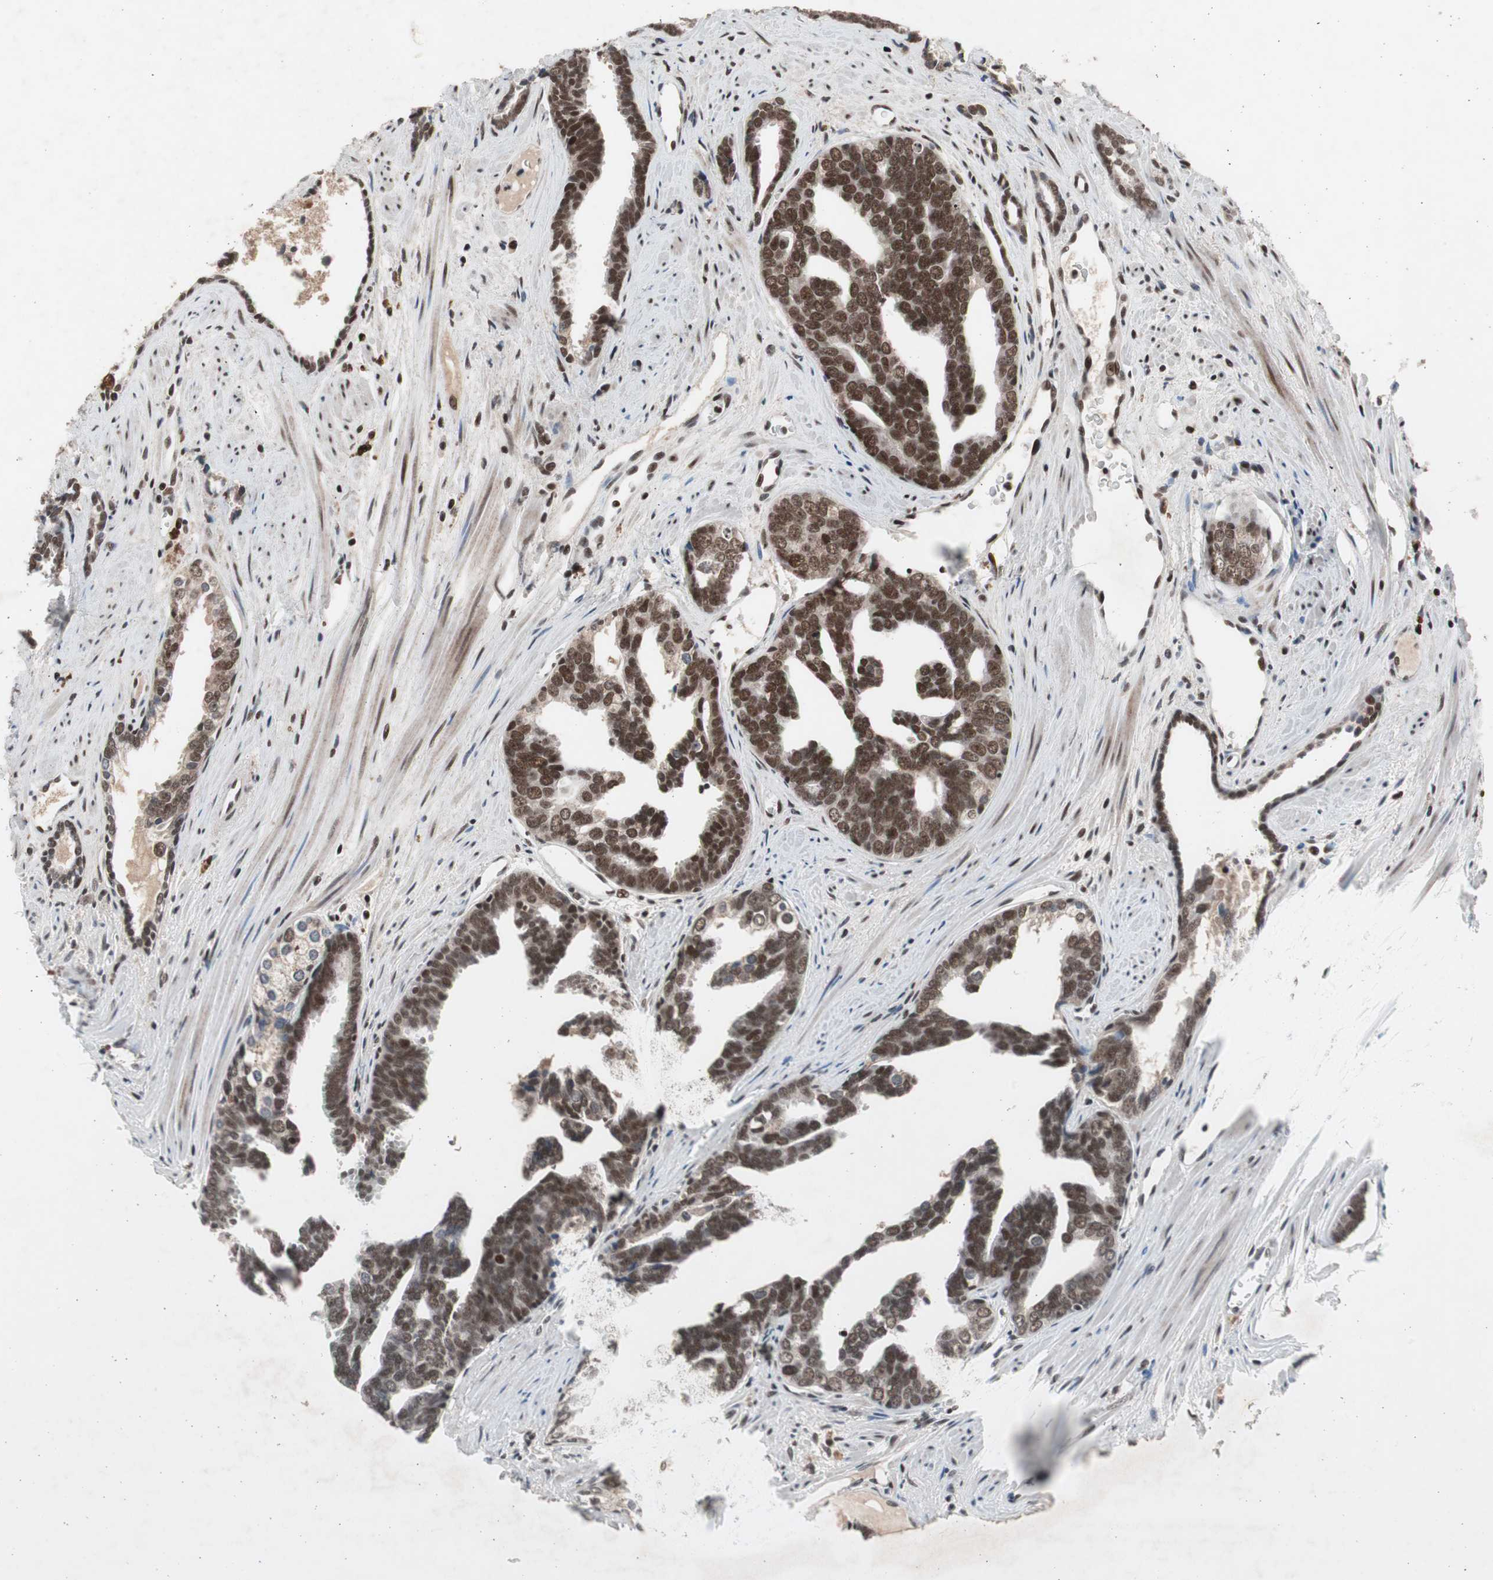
{"staining": {"intensity": "strong", "quantity": ">75%", "location": "nuclear"}, "tissue": "prostate cancer", "cell_type": "Tumor cells", "image_type": "cancer", "snomed": [{"axis": "morphology", "description": "Adenocarcinoma, High grade"}, {"axis": "topography", "description": "Prostate"}], "caption": "Immunohistochemistry (IHC) photomicrograph of neoplastic tissue: human prostate cancer (adenocarcinoma (high-grade)) stained using immunohistochemistry (IHC) exhibits high levels of strong protein expression localized specifically in the nuclear of tumor cells, appearing as a nuclear brown color.", "gene": "RPA1", "patient": {"sex": "male", "age": 67}}